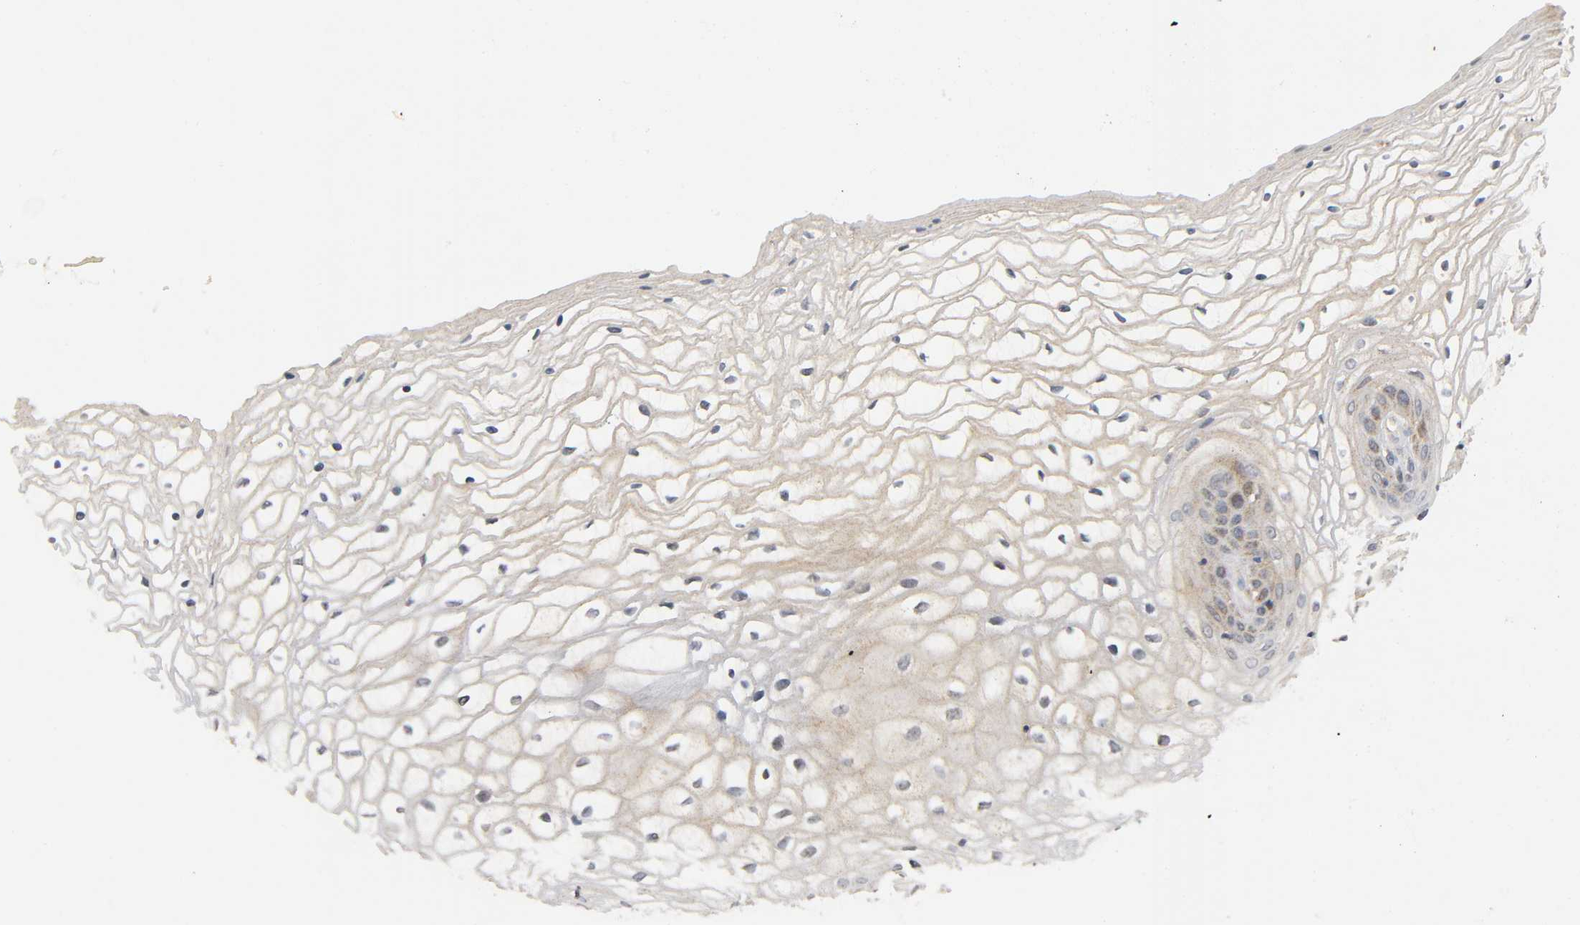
{"staining": {"intensity": "weak", "quantity": ">75%", "location": "cytoplasmic/membranous"}, "tissue": "vagina", "cell_type": "Squamous epithelial cells", "image_type": "normal", "snomed": [{"axis": "morphology", "description": "Normal tissue, NOS"}, {"axis": "topography", "description": "Vagina"}], "caption": "High-magnification brightfield microscopy of unremarkable vagina stained with DAB (brown) and counterstained with hematoxylin (blue). squamous epithelial cells exhibit weak cytoplasmic/membranous staining is identified in approximately>75% of cells. Nuclei are stained in blue.", "gene": "NRP1", "patient": {"sex": "female", "age": 34}}